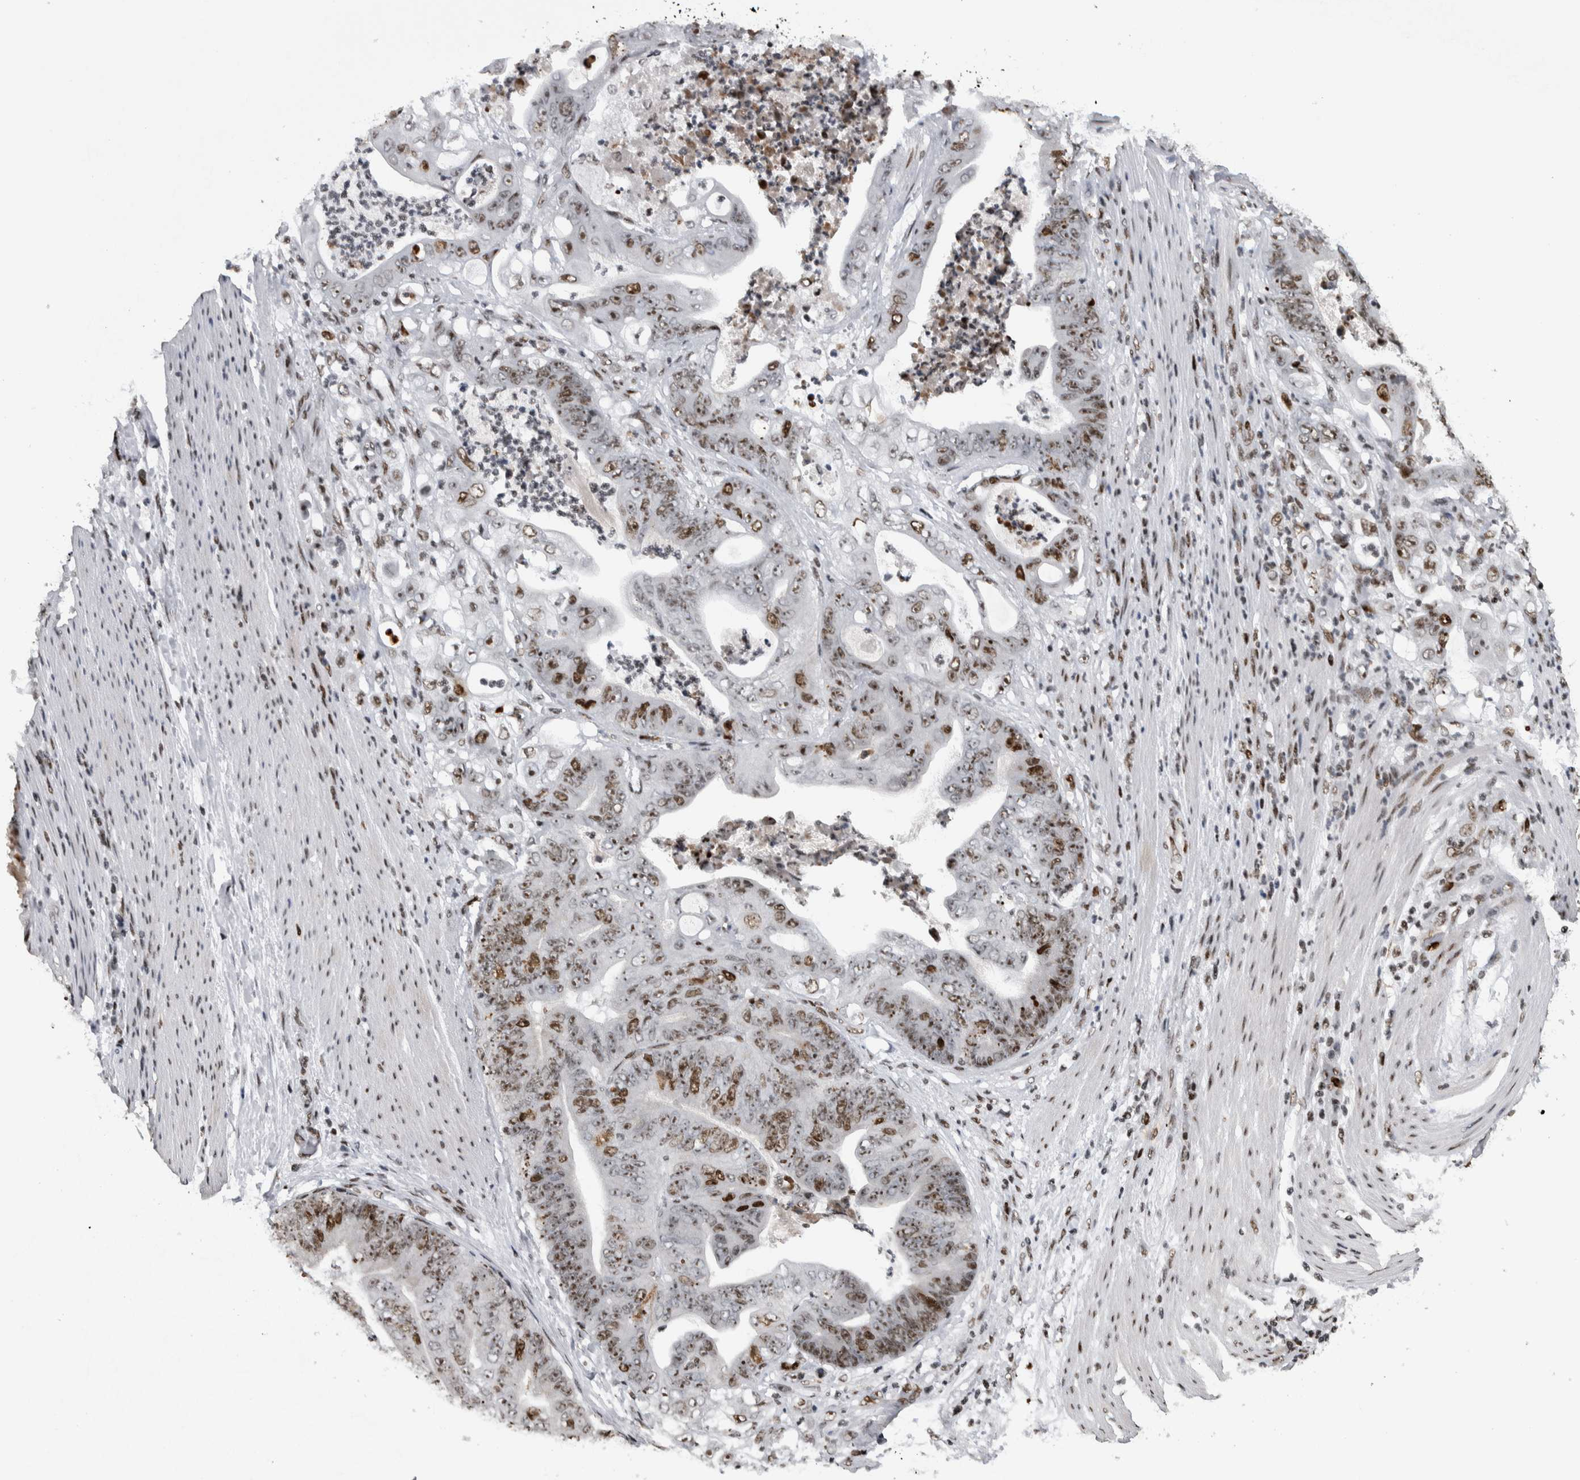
{"staining": {"intensity": "moderate", "quantity": ">75%", "location": "nuclear"}, "tissue": "stomach cancer", "cell_type": "Tumor cells", "image_type": "cancer", "snomed": [{"axis": "morphology", "description": "Adenocarcinoma, NOS"}, {"axis": "topography", "description": "Stomach"}], "caption": "Adenocarcinoma (stomach) stained for a protein demonstrates moderate nuclear positivity in tumor cells.", "gene": "TOP2B", "patient": {"sex": "female", "age": 73}}